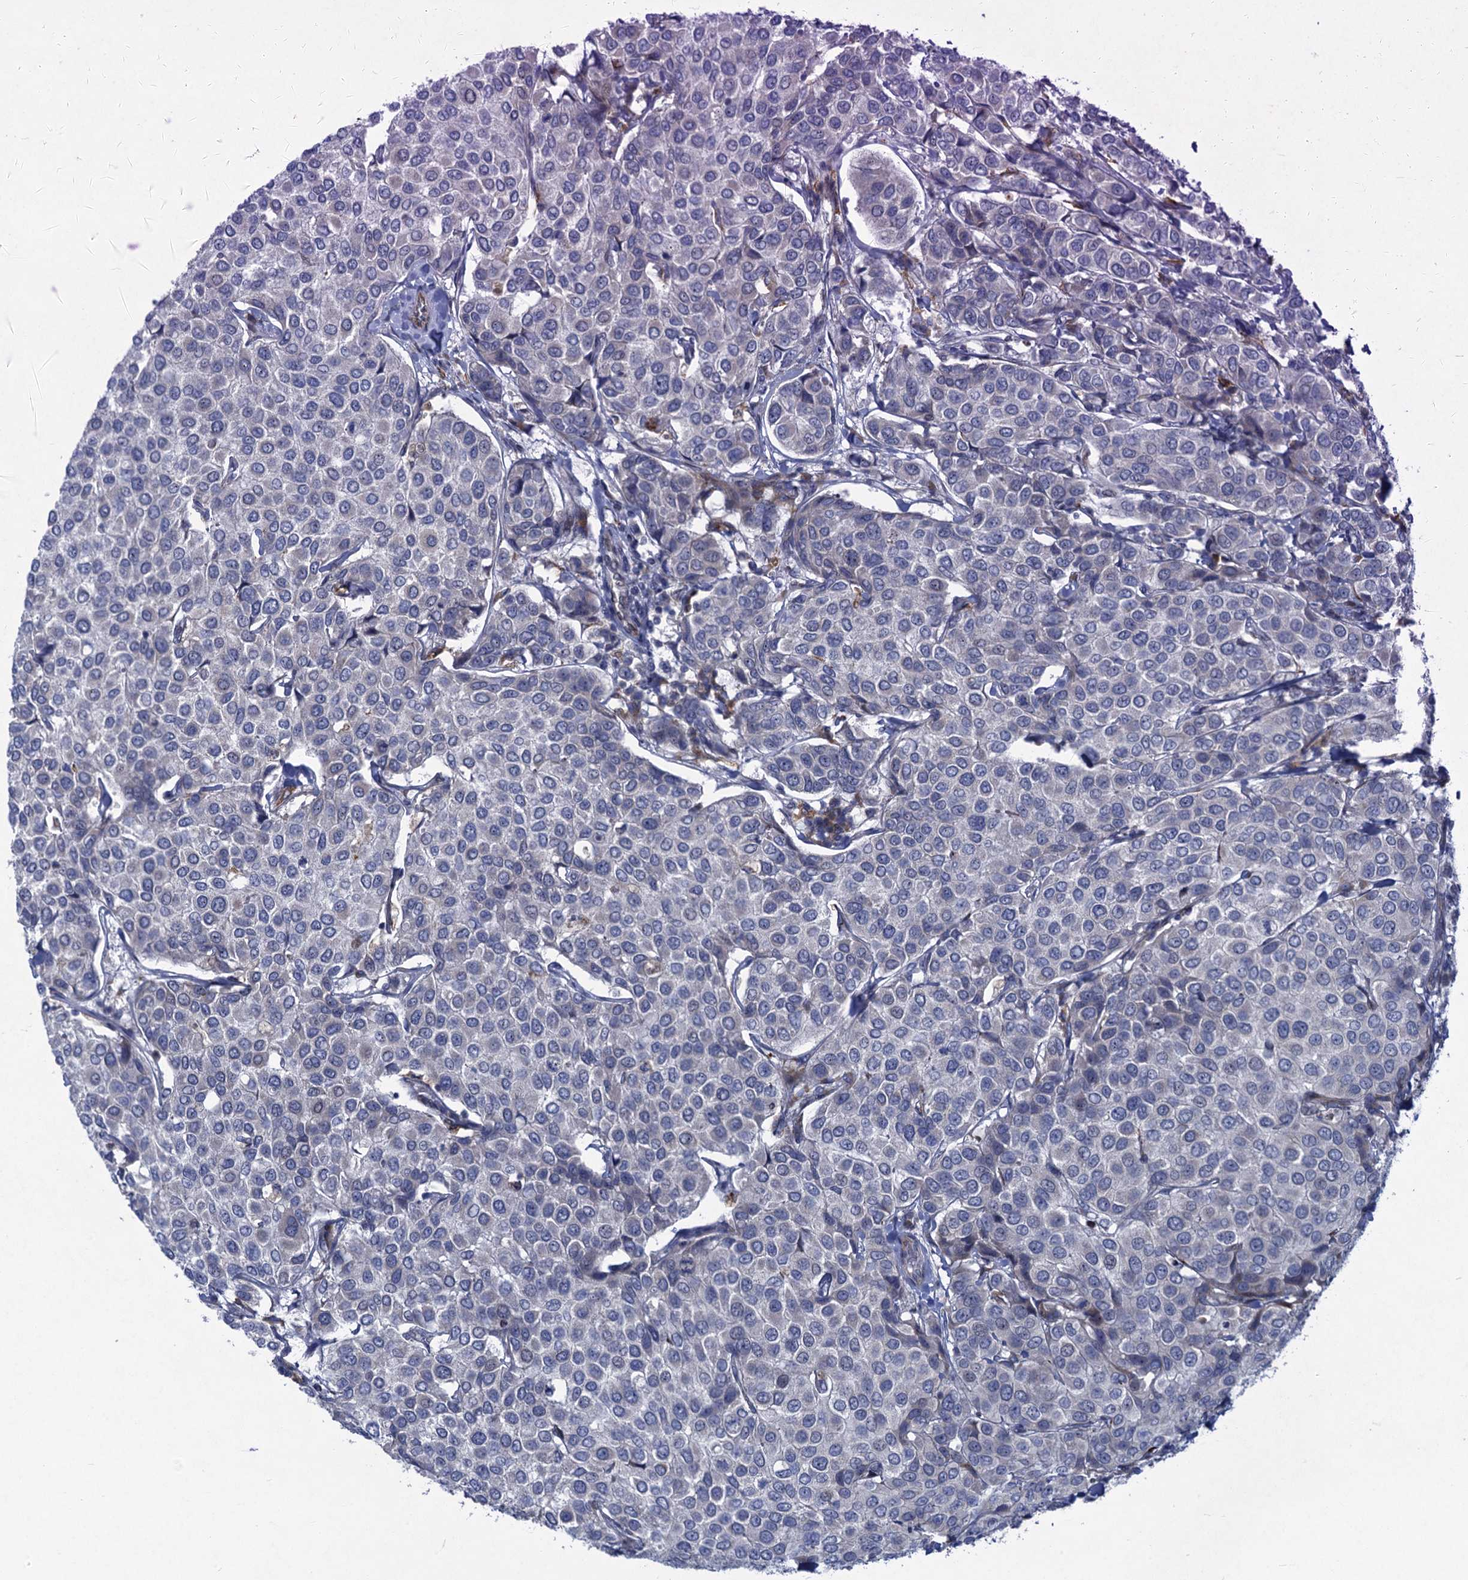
{"staining": {"intensity": "negative", "quantity": "none", "location": "none"}, "tissue": "breast cancer", "cell_type": "Tumor cells", "image_type": "cancer", "snomed": [{"axis": "morphology", "description": "Duct carcinoma"}, {"axis": "topography", "description": "Breast"}], "caption": "IHC of human breast cancer (intraductal carcinoma) displays no expression in tumor cells. The staining was performed using DAB (3,3'-diaminobenzidine) to visualize the protein expression in brown, while the nuclei were stained in blue with hematoxylin (Magnification: 20x).", "gene": "QPCTL", "patient": {"sex": "female", "age": 55}}